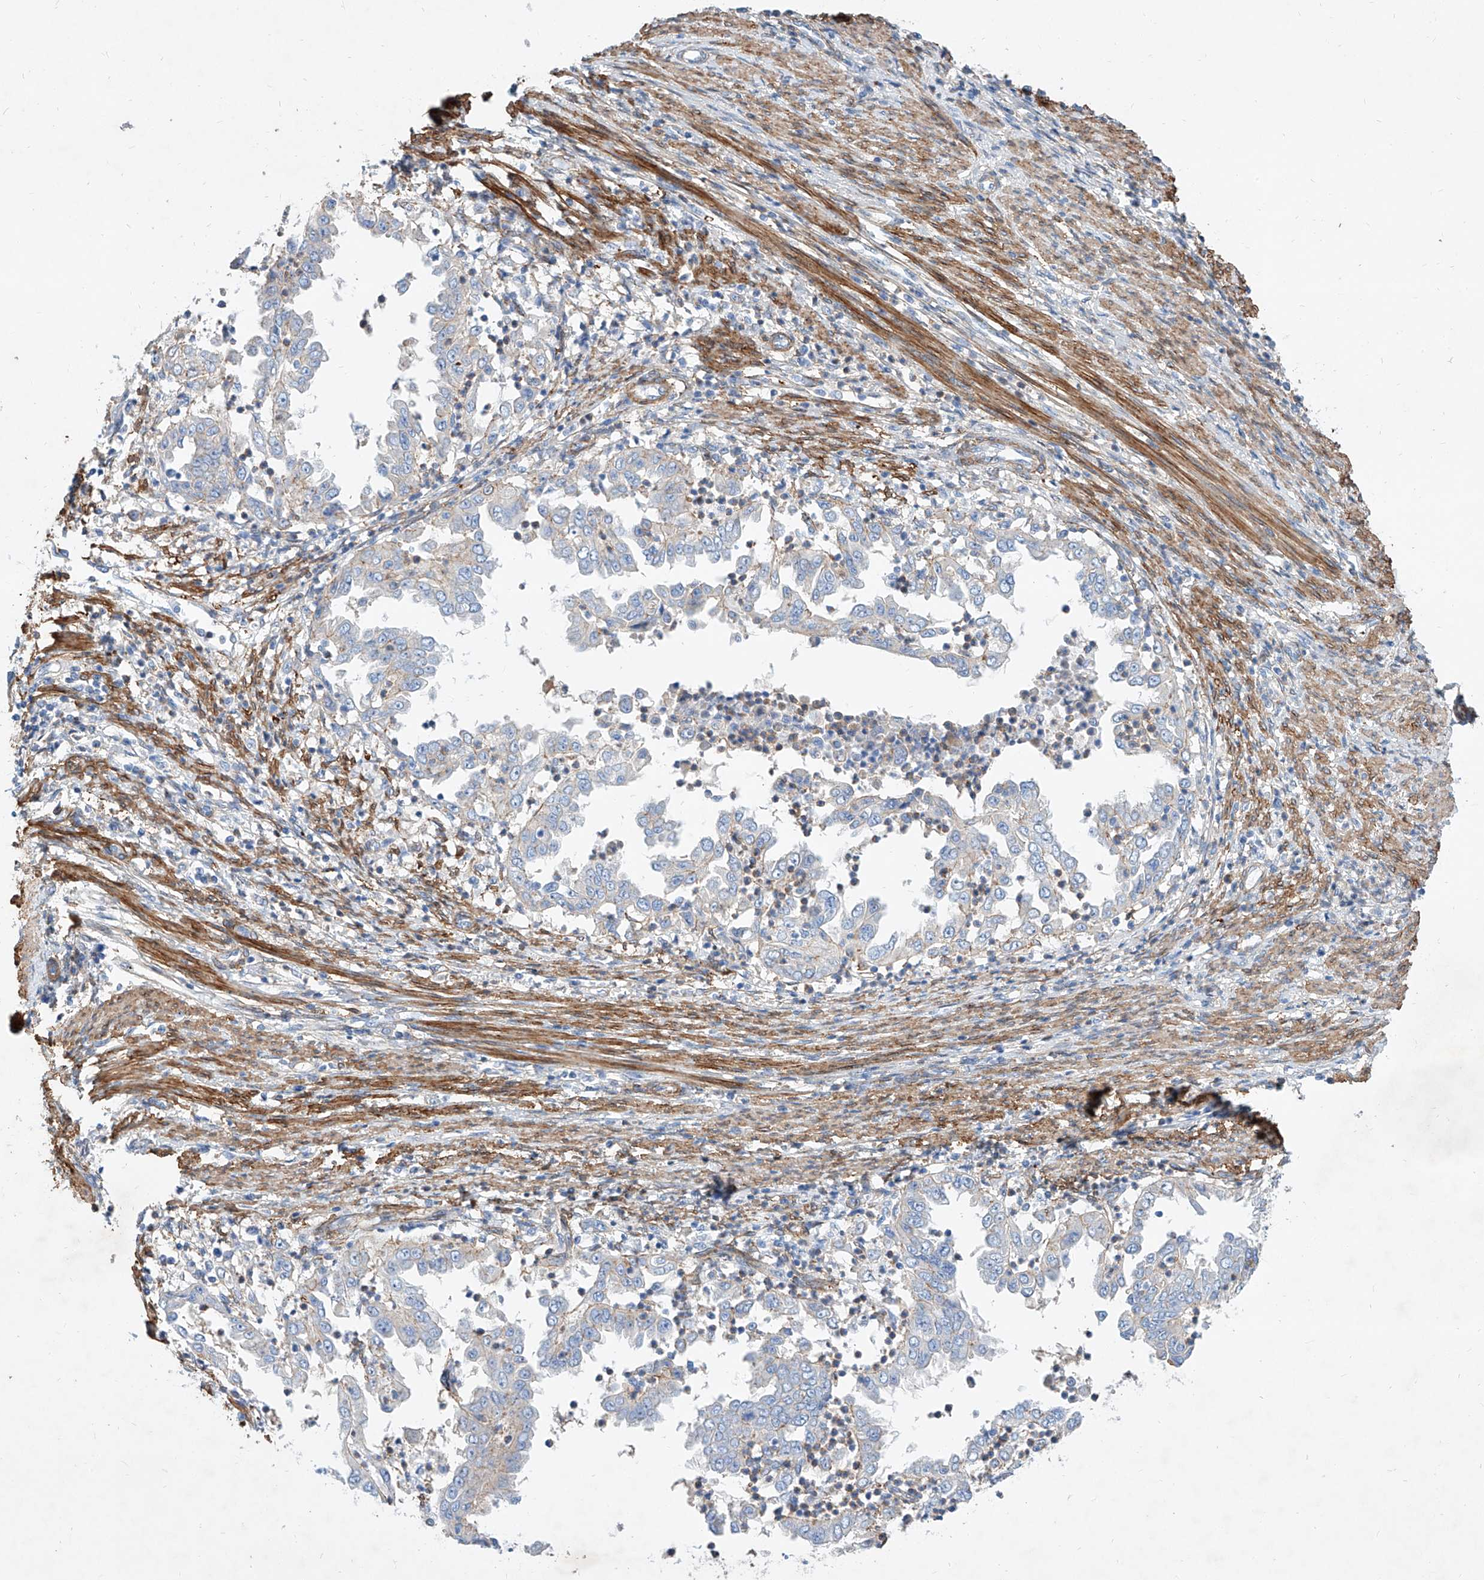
{"staining": {"intensity": "negative", "quantity": "none", "location": "none"}, "tissue": "endometrial cancer", "cell_type": "Tumor cells", "image_type": "cancer", "snomed": [{"axis": "morphology", "description": "Adenocarcinoma, NOS"}, {"axis": "topography", "description": "Endometrium"}], "caption": "Immunohistochemistry (IHC) of human endometrial cancer (adenocarcinoma) exhibits no positivity in tumor cells.", "gene": "TAS2R60", "patient": {"sex": "female", "age": 85}}